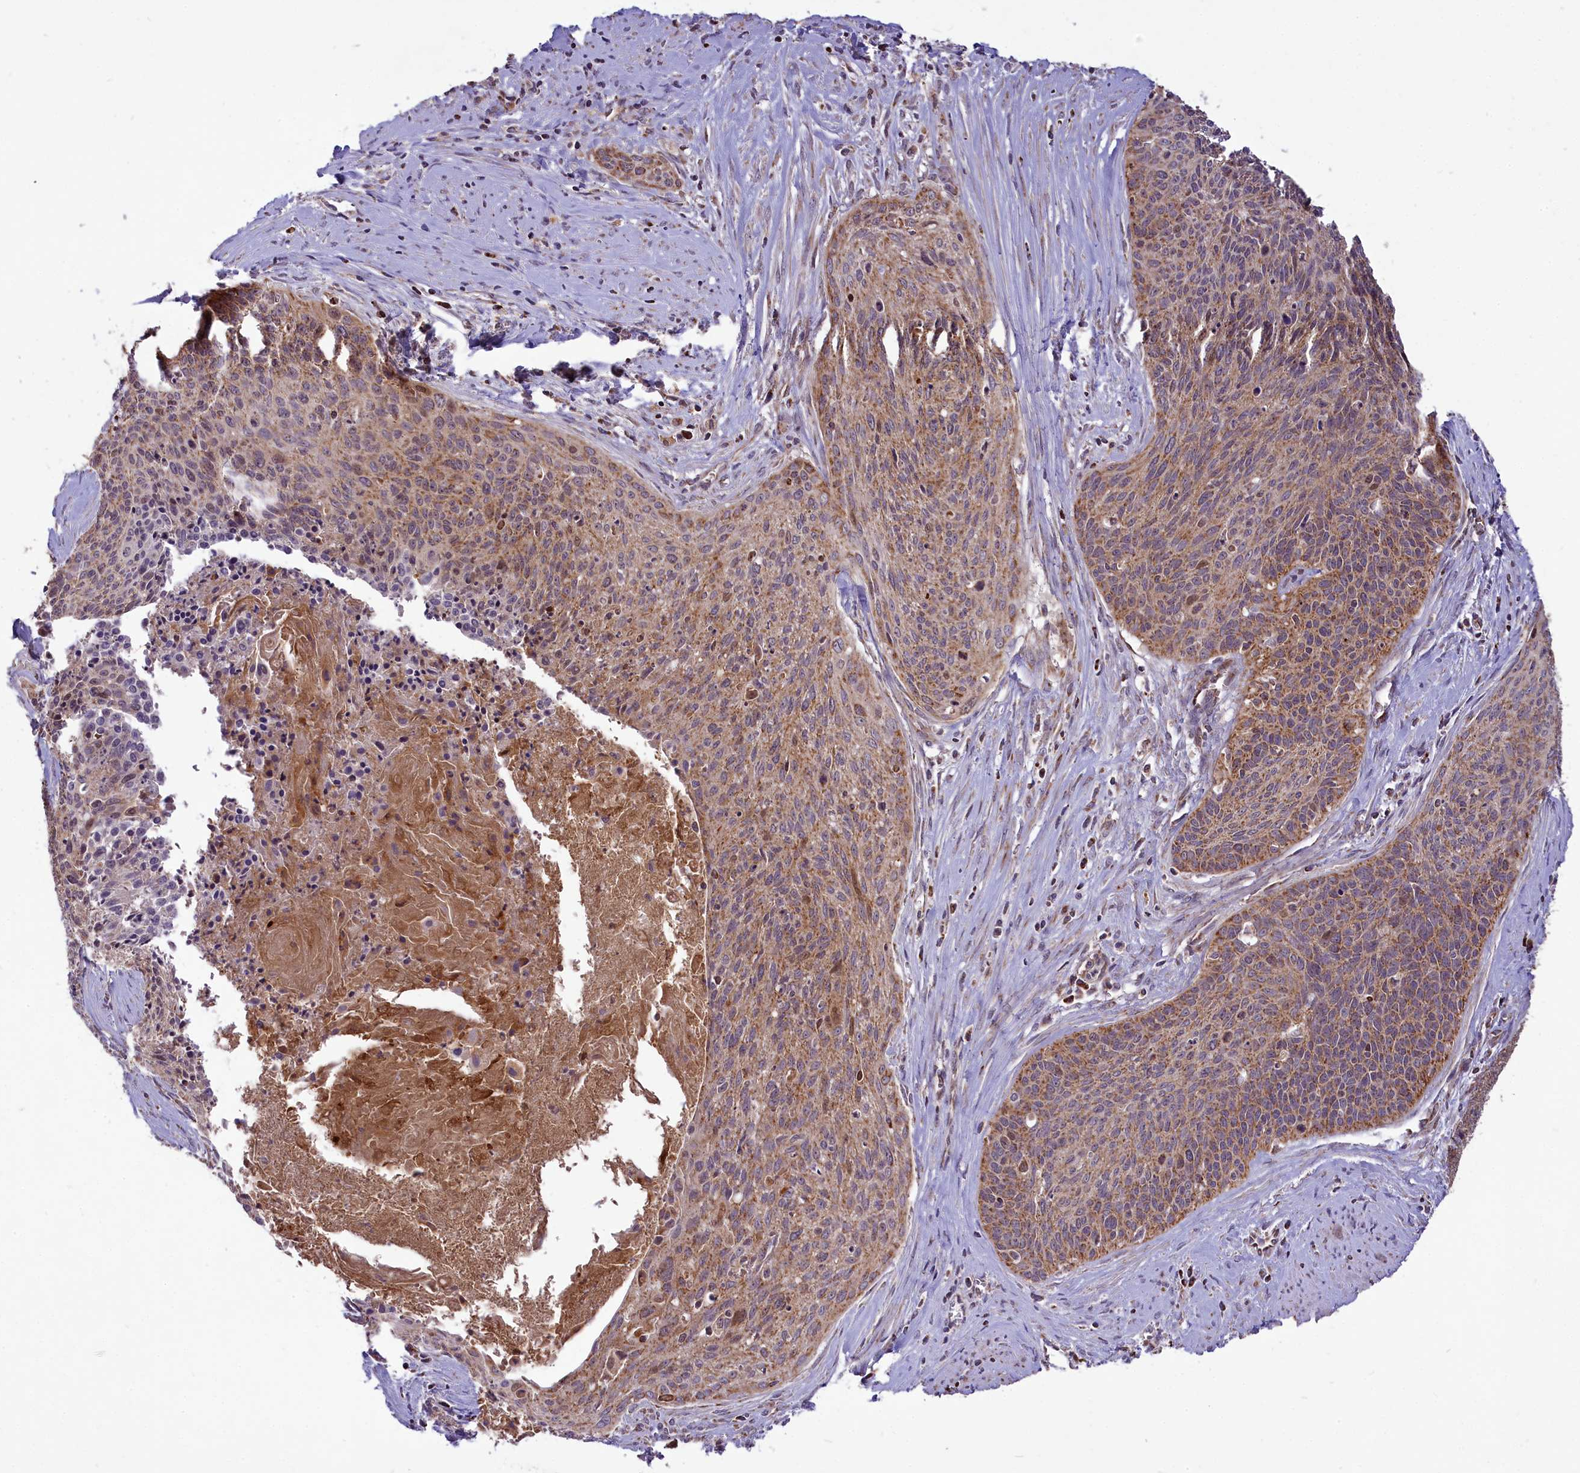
{"staining": {"intensity": "moderate", "quantity": ">75%", "location": "cytoplasmic/membranous"}, "tissue": "cervical cancer", "cell_type": "Tumor cells", "image_type": "cancer", "snomed": [{"axis": "morphology", "description": "Squamous cell carcinoma, NOS"}, {"axis": "topography", "description": "Cervix"}], "caption": "Tumor cells display moderate cytoplasmic/membranous expression in about >75% of cells in cervical cancer (squamous cell carcinoma).", "gene": "COX17", "patient": {"sex": "female", "age": 55}}